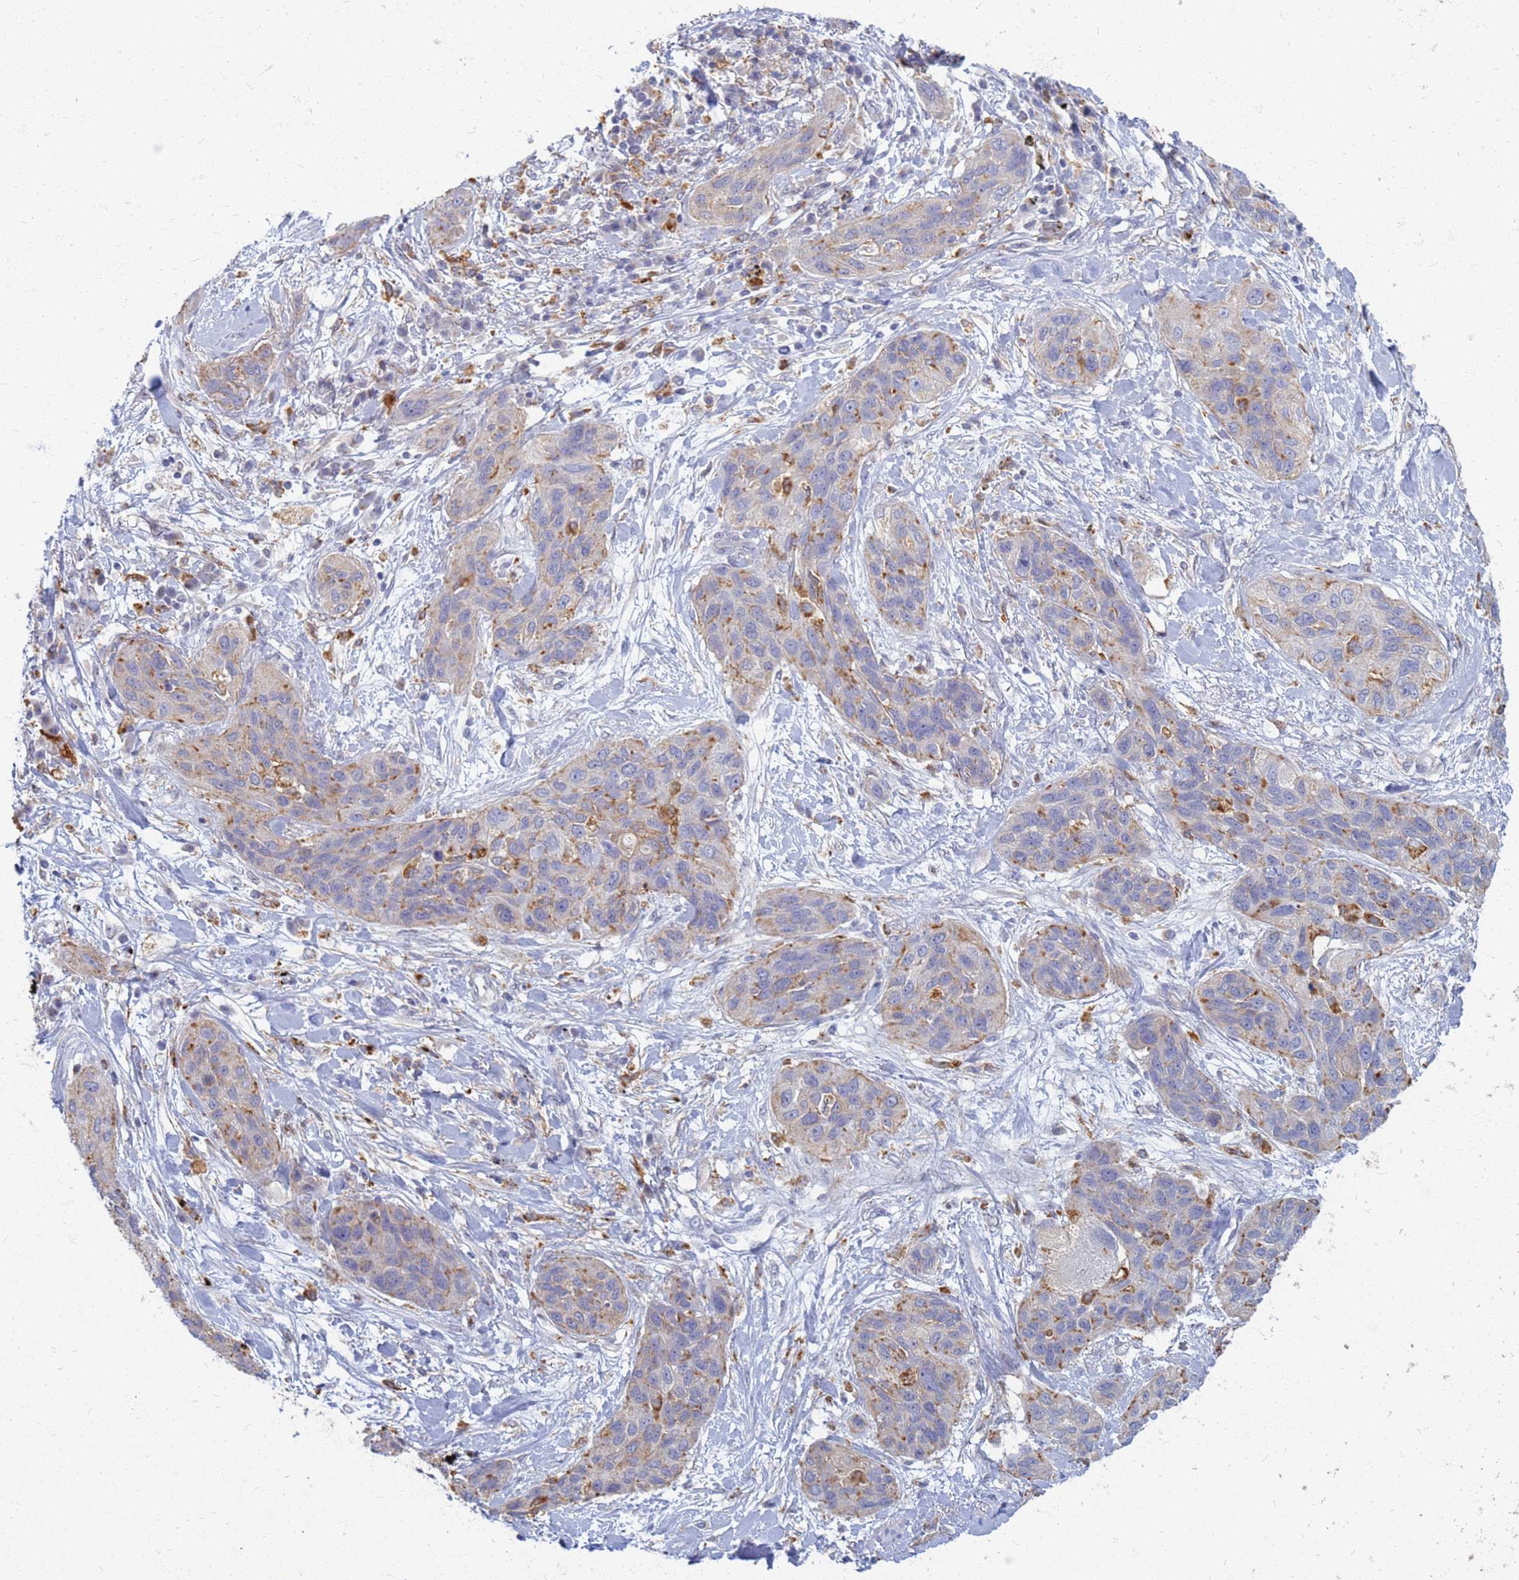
{"staining": {"intensity": "moderate", "quantity": "<25%", "location": "cytoplasmic/membranous"}, "tissue": "lung cancer", "cell_type": "Tumor cells", "image_type": "cancer", "snomed": [{"axis": "morphology", "description": "Squamous cell carcinoma, NOS"}, {"axis": "topography", "description": "Lung"}], "caption": "An immunohistochemistry photomicrograph of tumor tissue is shown. Protein staining in brown labels moderate cytoplasmic/membranous positivity in lung squamous cell carcinoma within tumor cells.", "gene": "ATP6V1E1", "patient": {"sex": "female", "age": 70}}